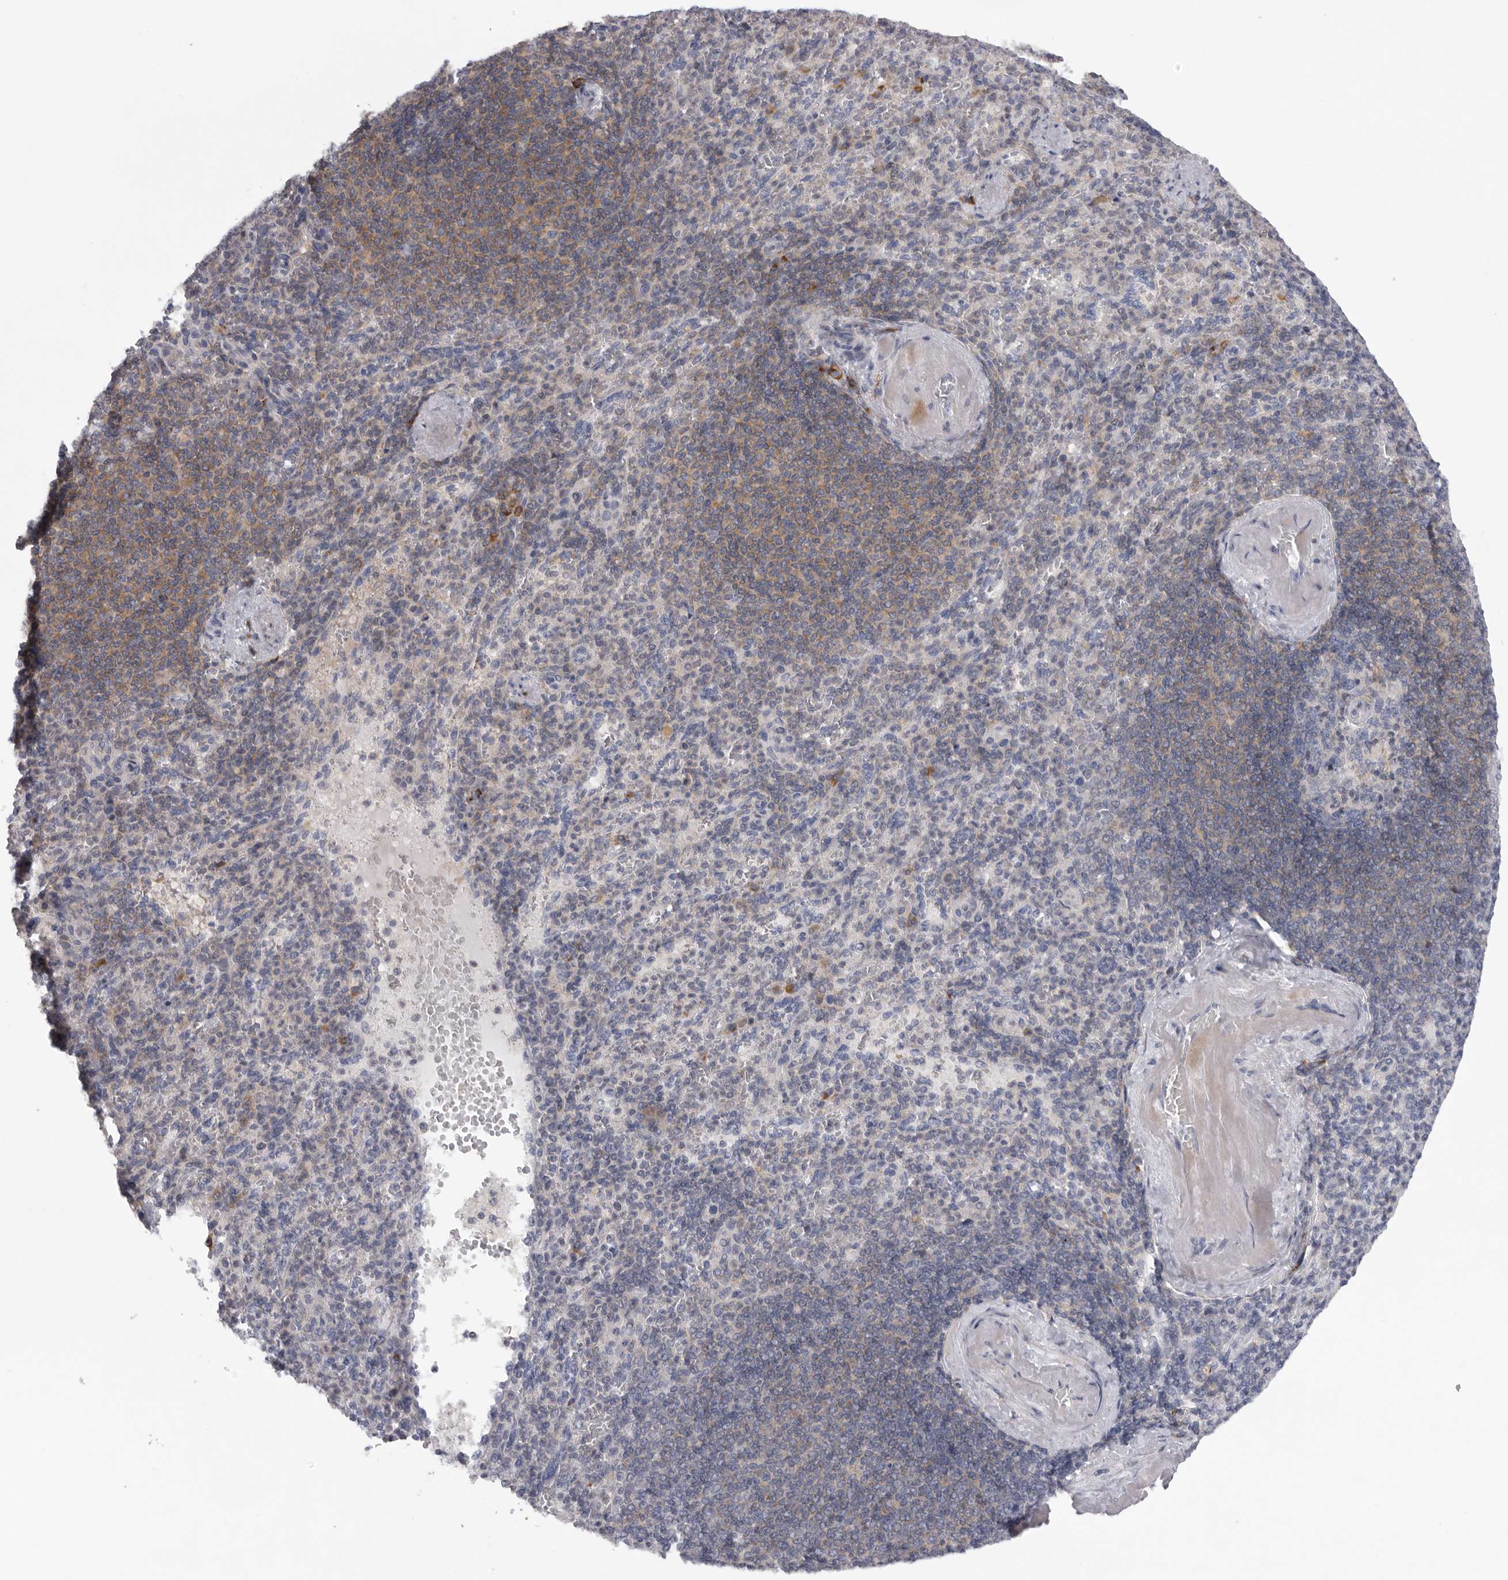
{"staining": {"intensity": "negative", "quantity": "none", "location": "none"}, "tissue": "spleen", "cell_type": "Cells in red pulp", "image_type": "normal", "snomed": [{"axis": "morphology", "description": "Normal tissue, NOS"}, {"axis": "topography", "description": "Spleen"}], "caption": "This photomicrograph is of normal spleen stained with IHC to label a protein in brown with the nuclei are counter-stained blue. There is no expression in cells in red pulp.", "gene": "USP24", "patient": {"sex": "female", "age": 74}}